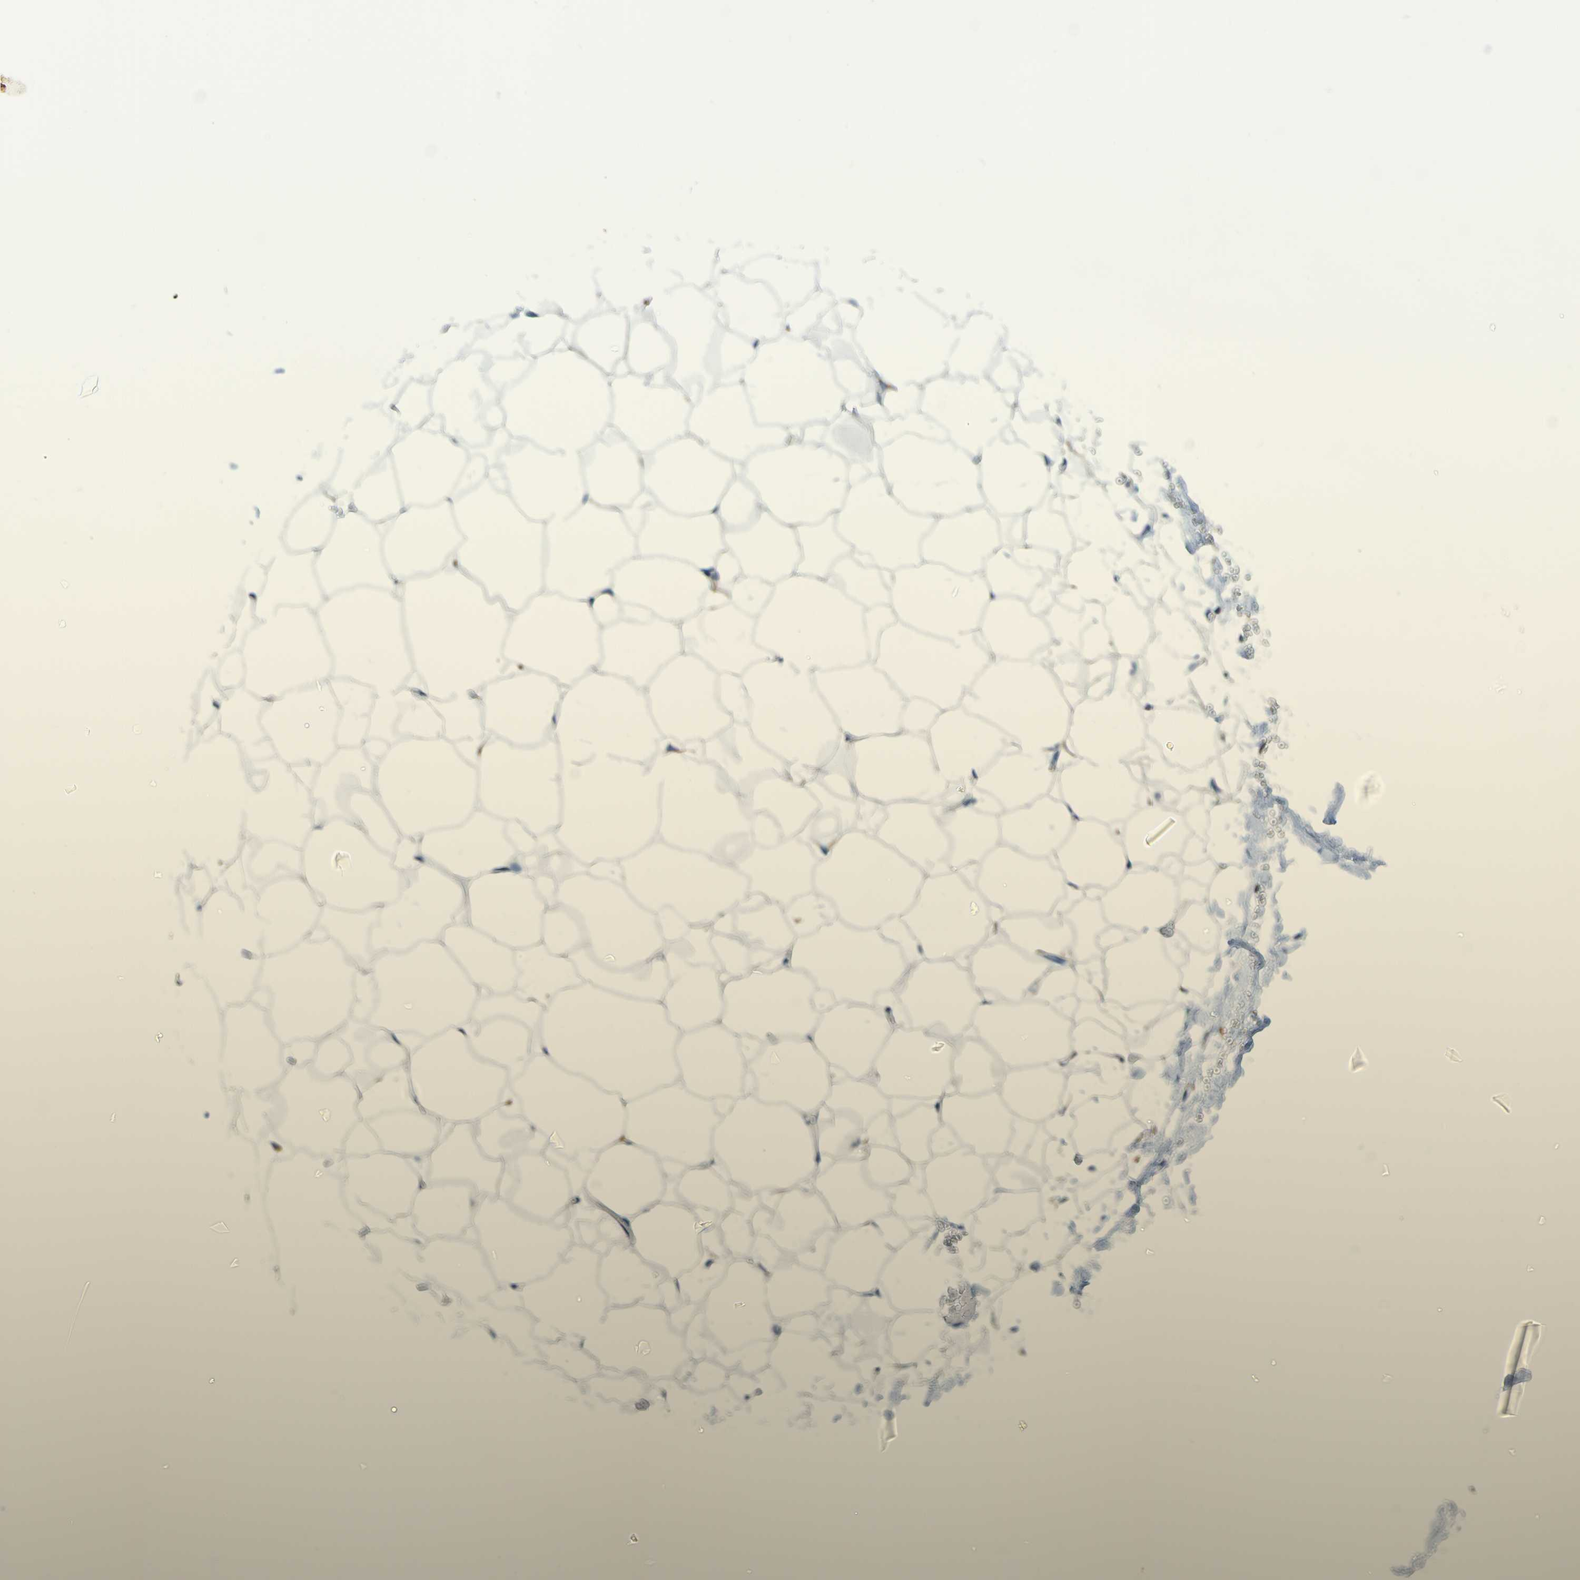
{"staining": {"intensity": "negative", "quantity": "none", "location": "none"}, "tissue": "adipose tissue", "cell_type": "Adipocytes", "image_type": "normal", "snomed": [{"axis": "morphology", "description": "Normal tissue, NOS"}, {"axis": "topography", "description": "Breast"}, {"axis": "topography", "description": "Adipose tissue"}], "caption": "The micrograph exhibits no staining of adipocytes in unremarkable adipose tissue. (Stains: DAB IHC with hematoxylin counter stain, Microscopy: brightfield microscopy at high magnification).", "gene": "SSR1", "patient": {"sex": "female", "age": 25}}